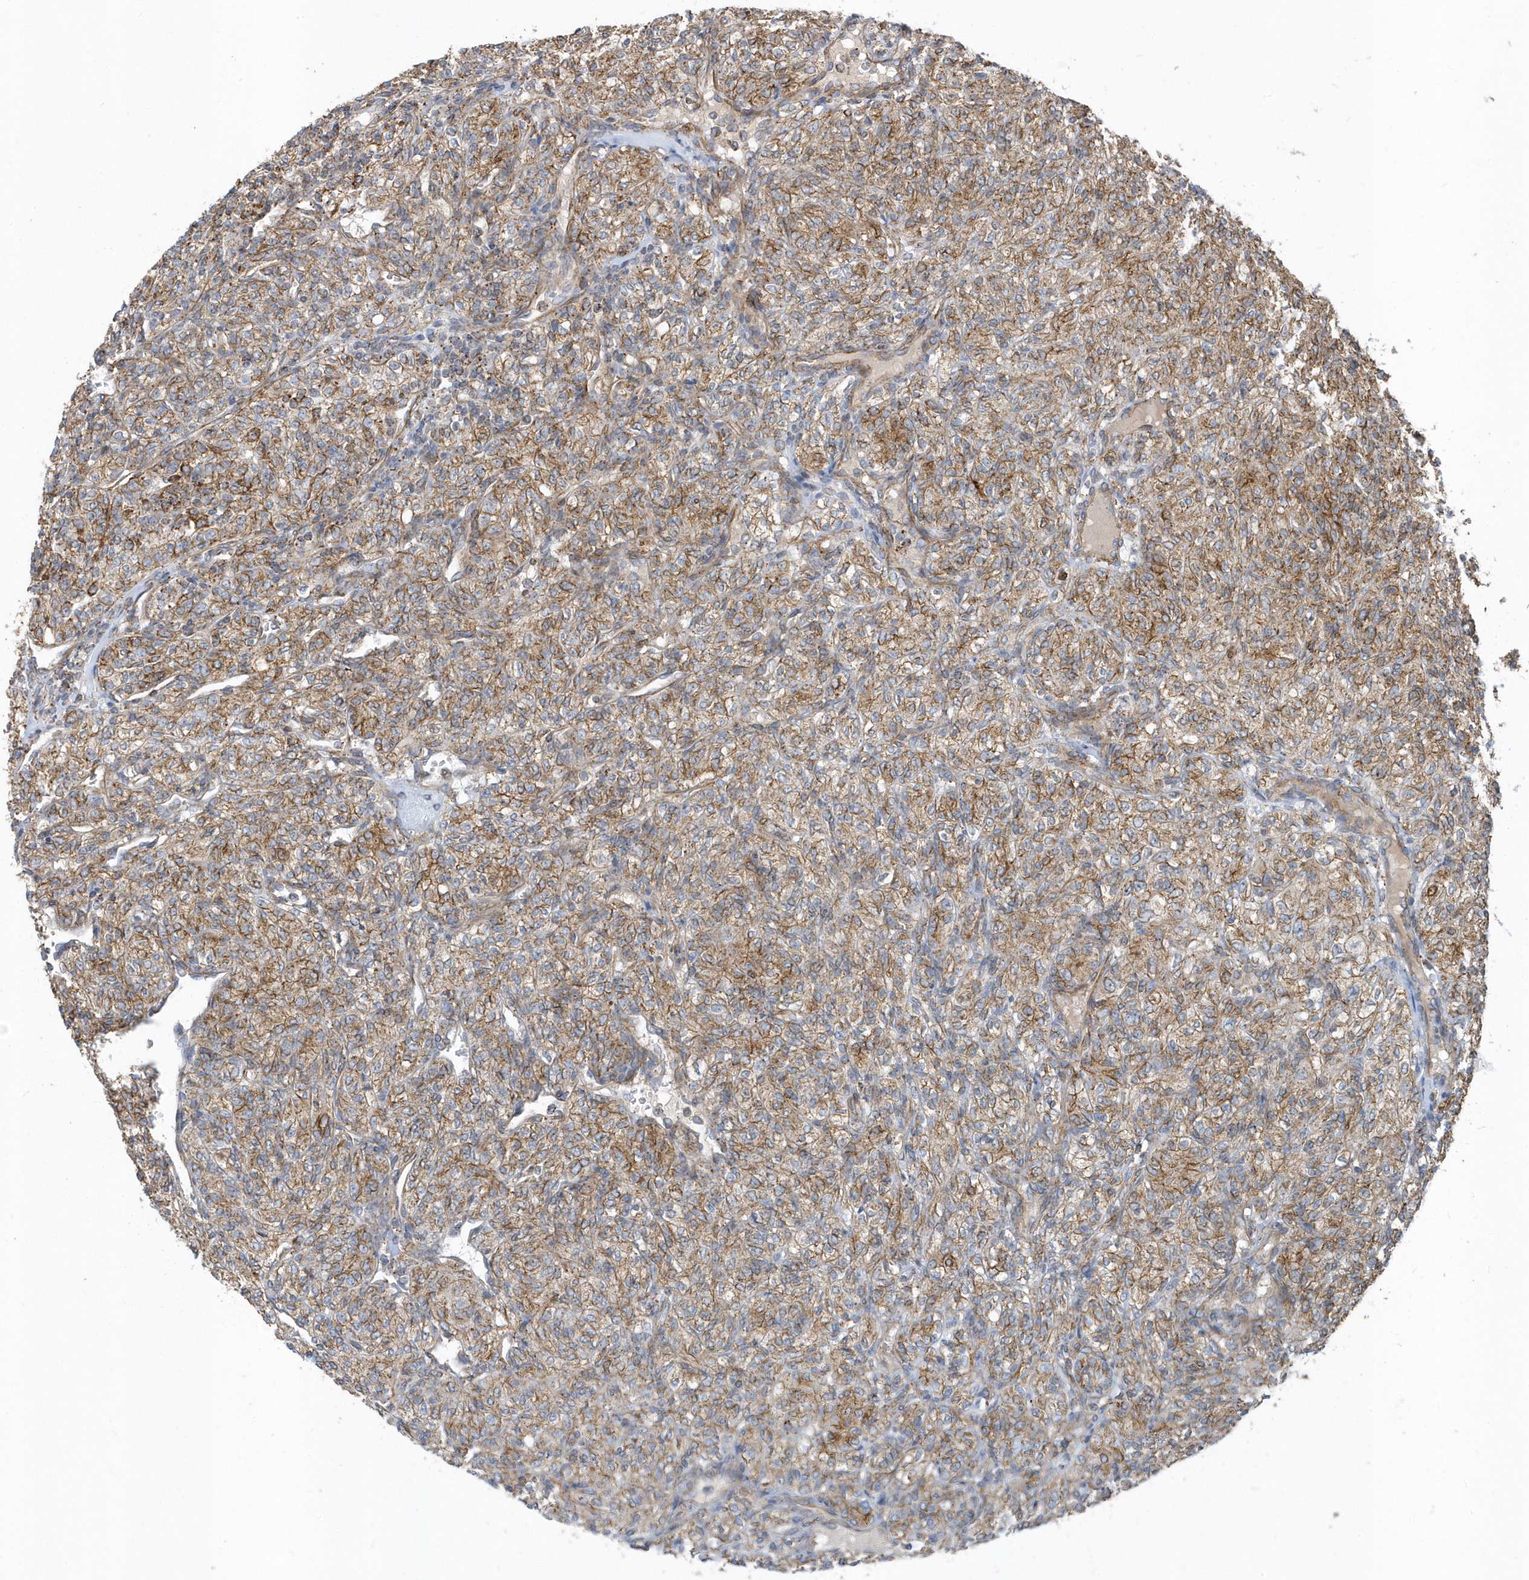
{"staining": {"intensity": "moderate", "quantity": ">75%", "location": "cytoplasmic/membranous"}, "tissue": "renal cancer", "cell_type": "Tumor cells", "image_type": "cancer", "snomed": [{"axis": "morphology", "description": "Adenocarcinoma, NOS"}, {"axis": "topography", "description": "Kidney"}], "caption": "Brown immunohistochemical staining in human renal cancer displays moderate cytoplasmic/membranous expression in about >75% of tumor cells.", "gene": "HRH4", "patient": {"sex": "male", "age": 77}}